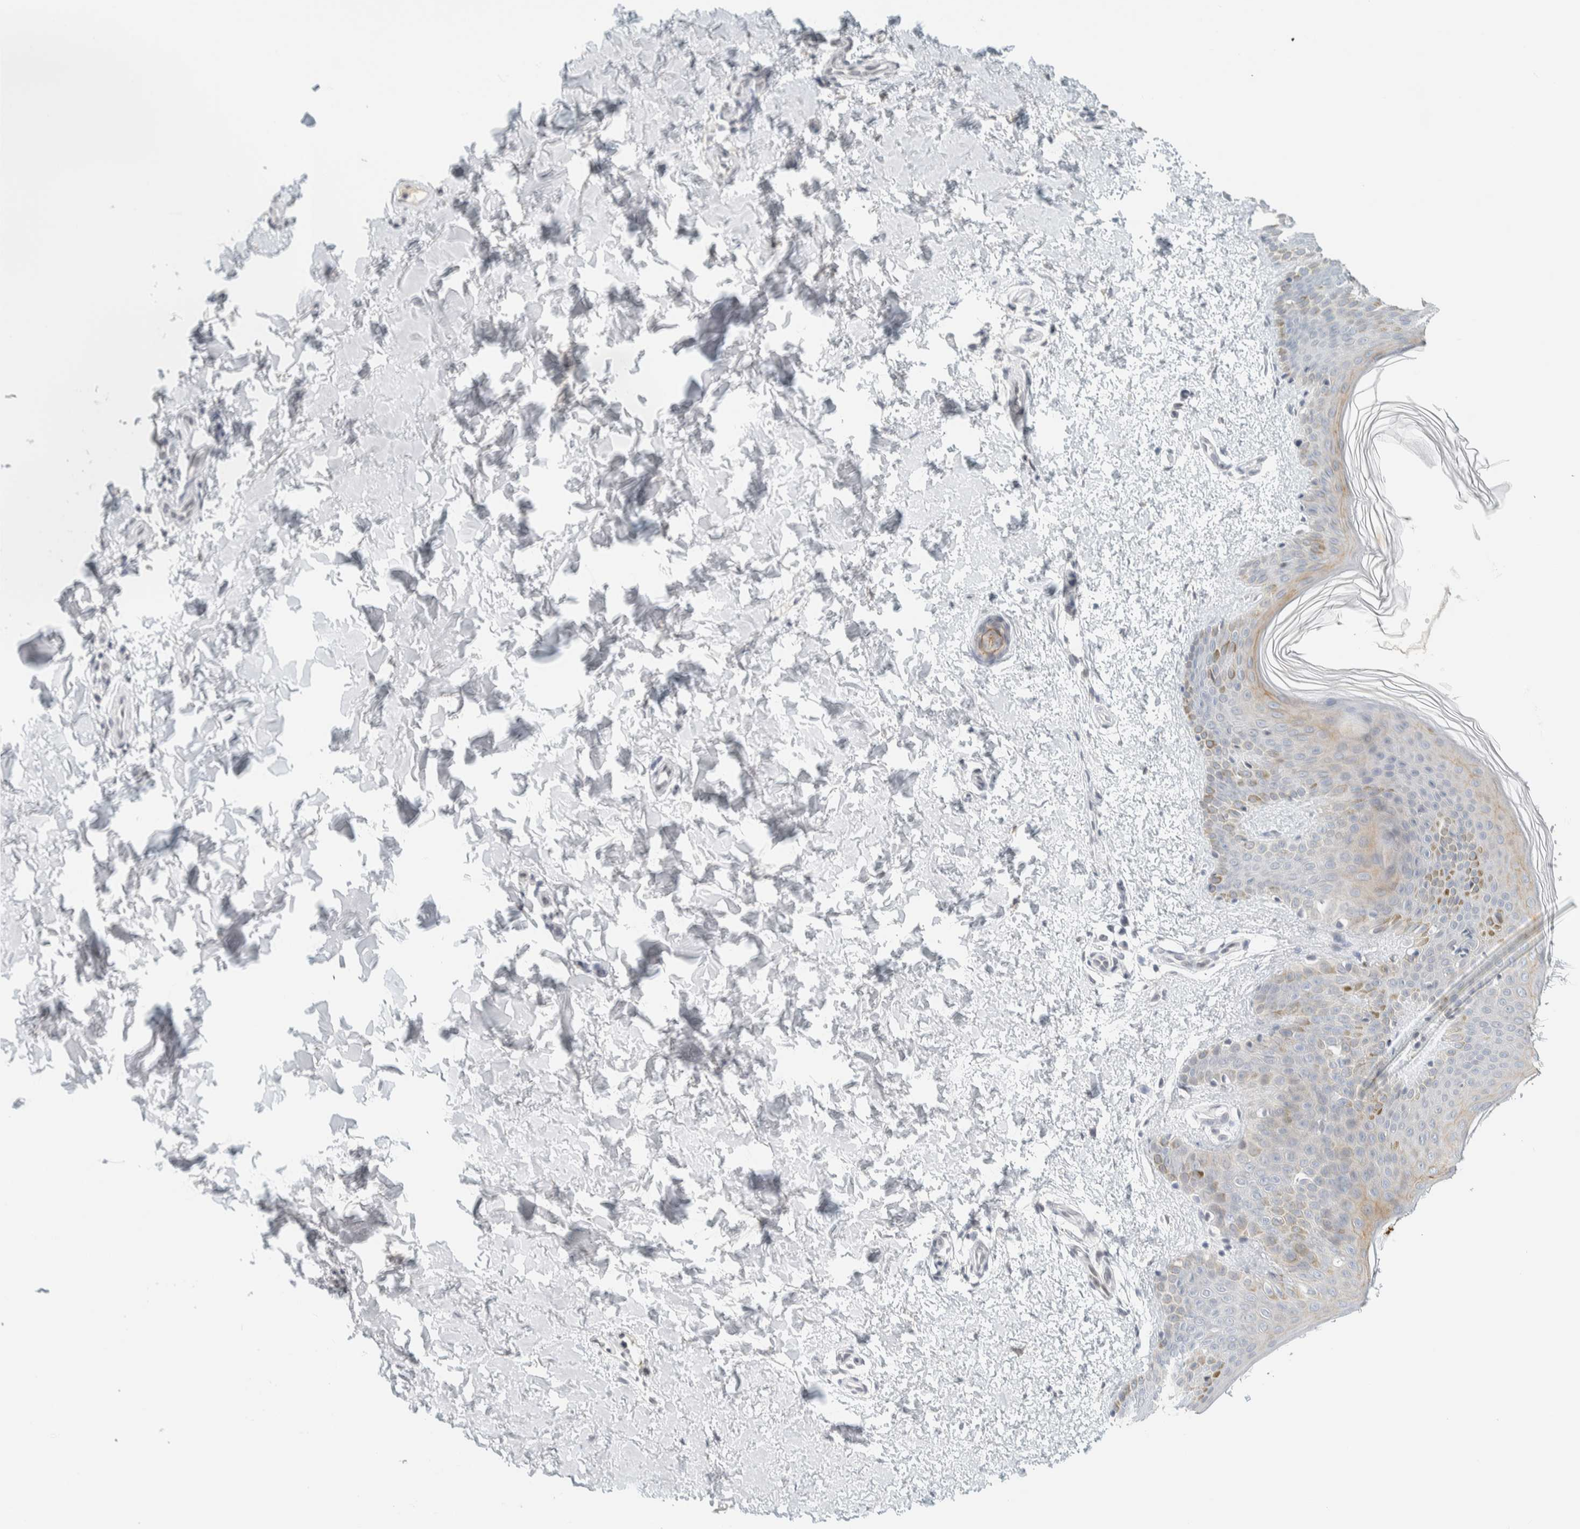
{"staining": {"intensity": "negative", "quantity": "none", "location": "none"}, "tissue": "skin", "cell_type": "Fibroblasts", "image_type": "normal", "snomed": [{"axis": "morphology", "description": "Normal tissue, NOS"}, {"axis": "morphology", "description": "Neoplasm, benign, NOS"}, {"axis": "topography", "description": "Skin"}, {"axis": "topography", "description": "Soft tissue"}], "caption": "Histopathology image shows no protein positivity in fibroblasts of unremarkable skin. (DAB (3,3'-diaminobenzidine) IHC, high magnification).", "gene": "C1QTNF12", "patient": {"sex": "male", "age": 26}}